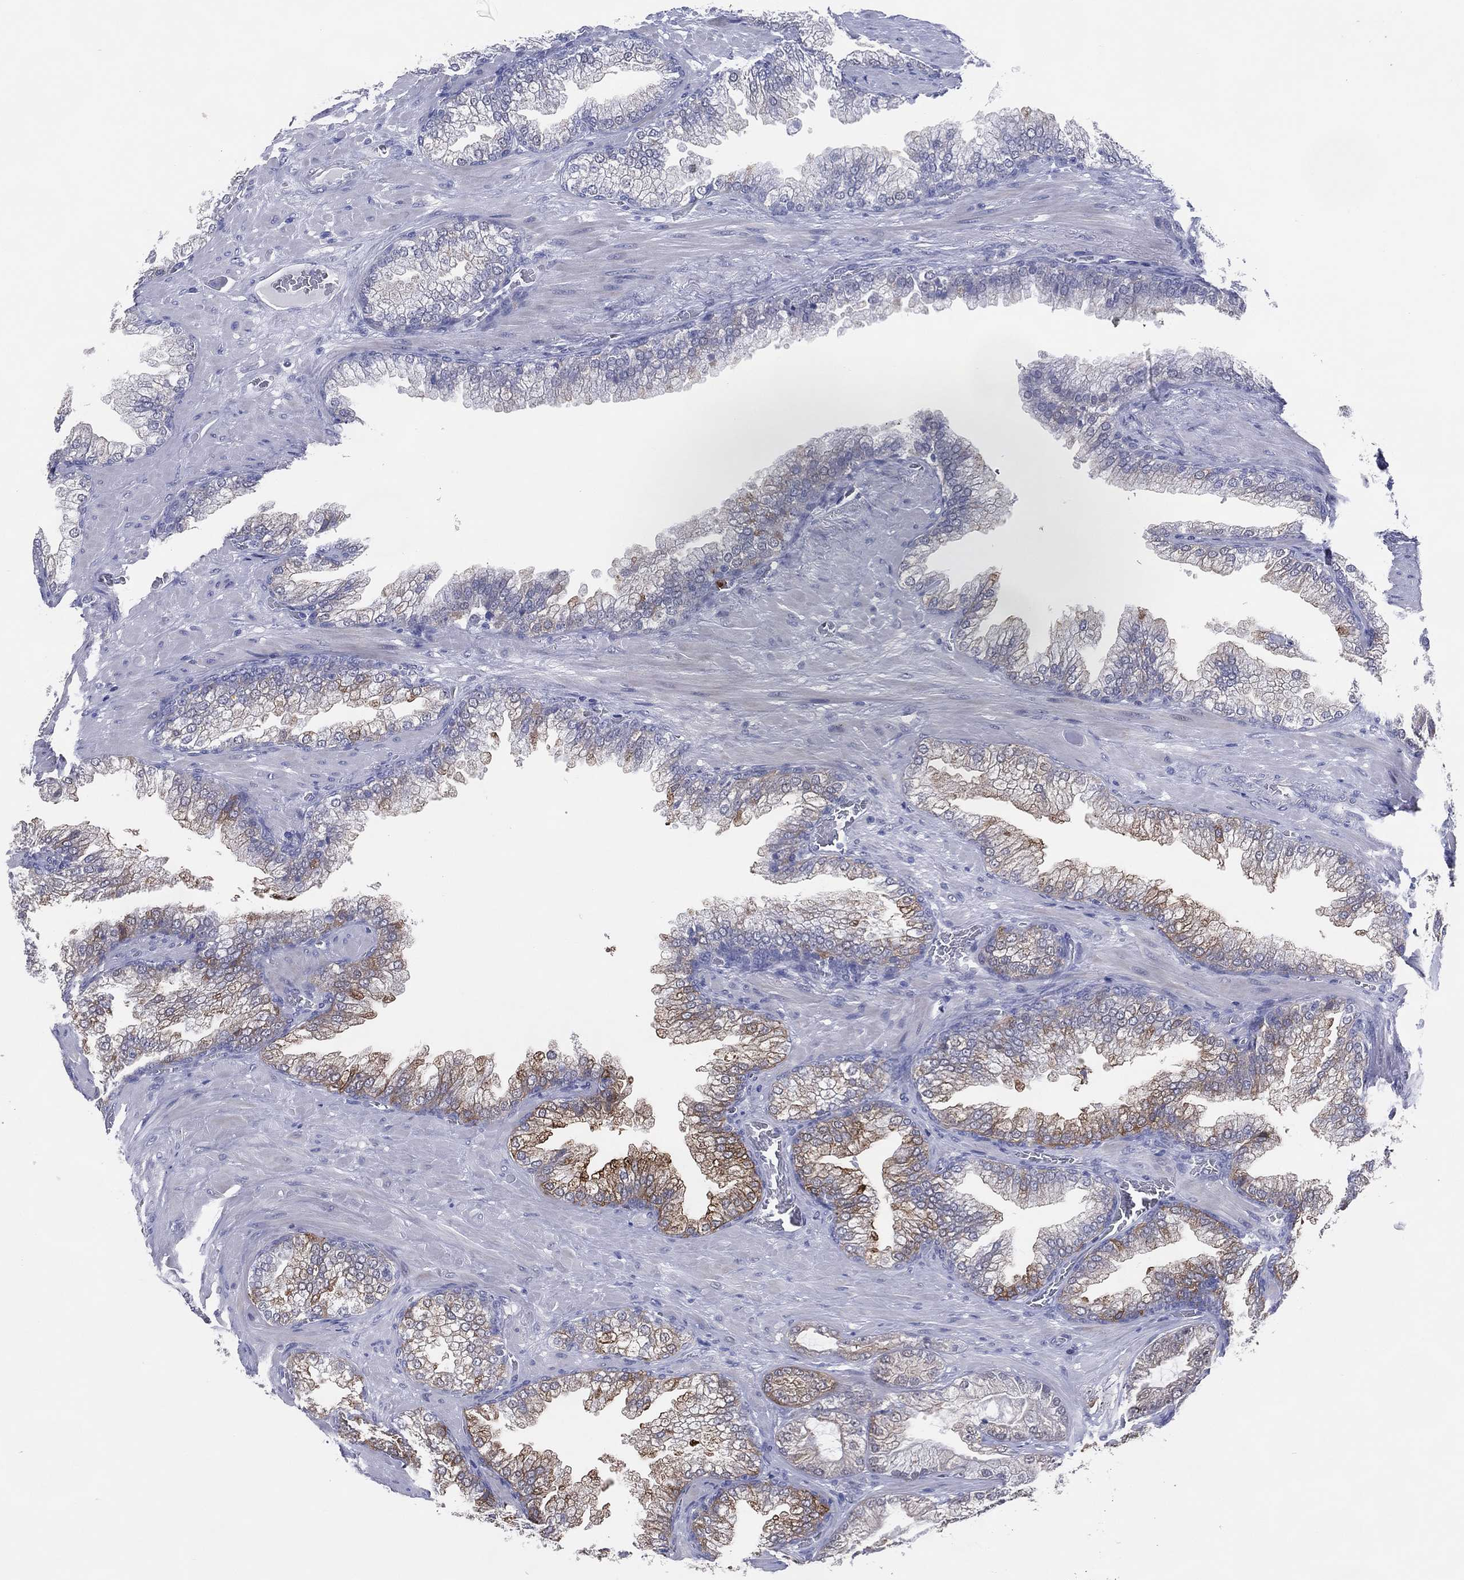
{"staining": {"intensity": "moderate", "quantity": "<25%", "location": "cytoplasmic/membranous"}, "tissue": "prostate cancer", "cell_type": "Tumor cells", "image_type": "cancer", "snomed": [{"axis": "morphology", "description": "Adenocarcinoma, Low grade"}, {"axis": "topography", "description": "Prostate"}], "caption": "Immunohistochemical staining of human low-grade adenocarcinoma (prostate) demonstrates low levels of moderate cytoplasmic/membranous staining in about <25% of tumor cells.", "gene": "CFAP58", "patient": {"sex": "male", "age": 57}}